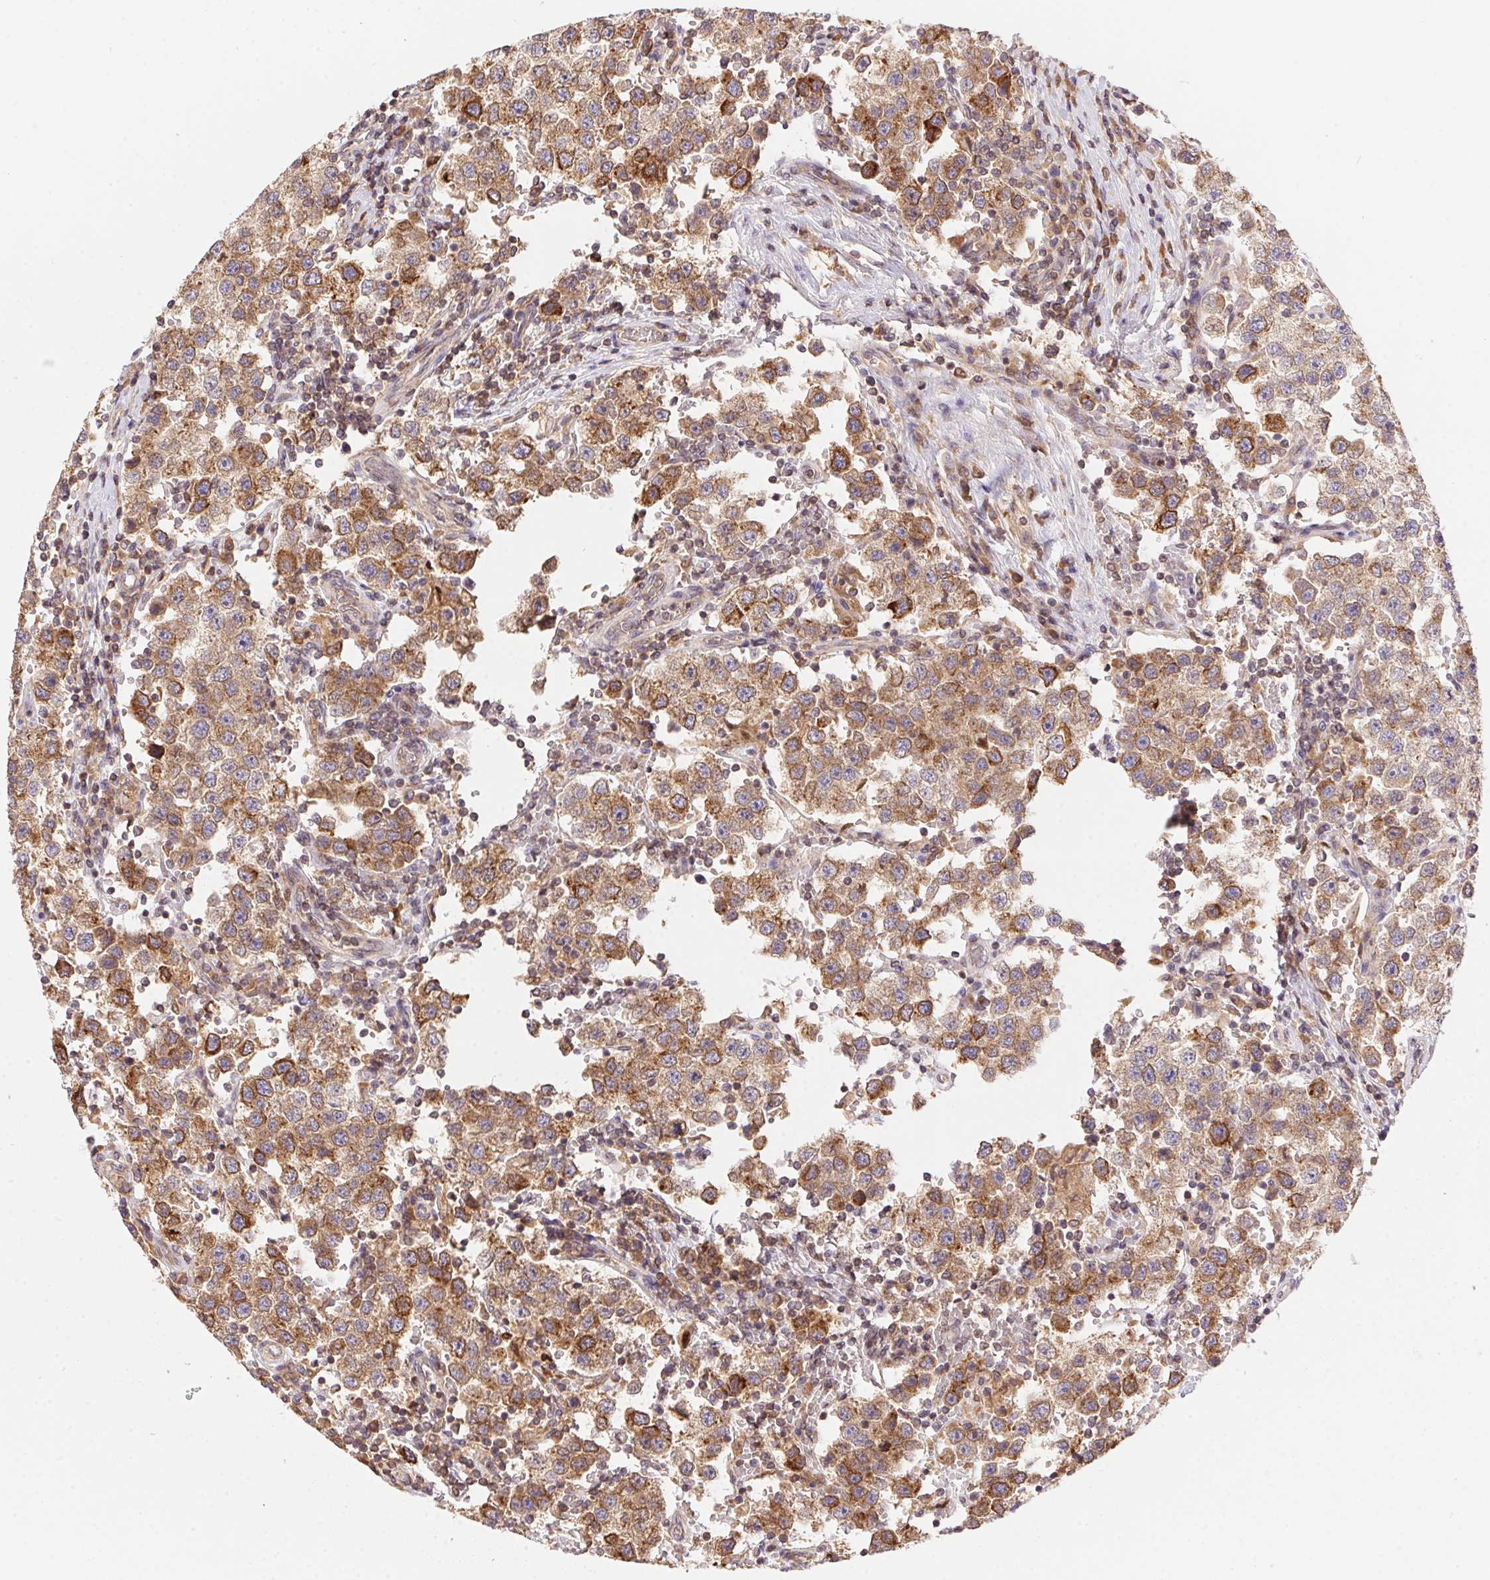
{"staining": {"intensity": "moderate", "quantity": ">75%", "location": "cytoplasmic/membranous"}, "tissue": "testis cancer", "cell_type": "Tumor cells", "image_type": "cancer", "snomed": [{"axis": "morphology", "description": "Seminoma, NOS"}, {"axis": "topography", "description": "Testis"}], "caption": "Approximately >75% of tumor cells in testis cancer (seminoma) demonstrate moderate cytoplasmic/membranous protein expression as visualized by brown immunohistochemical staining.", "gene": "MEX3D", "patient": {"sex": "male", "age": 37}}